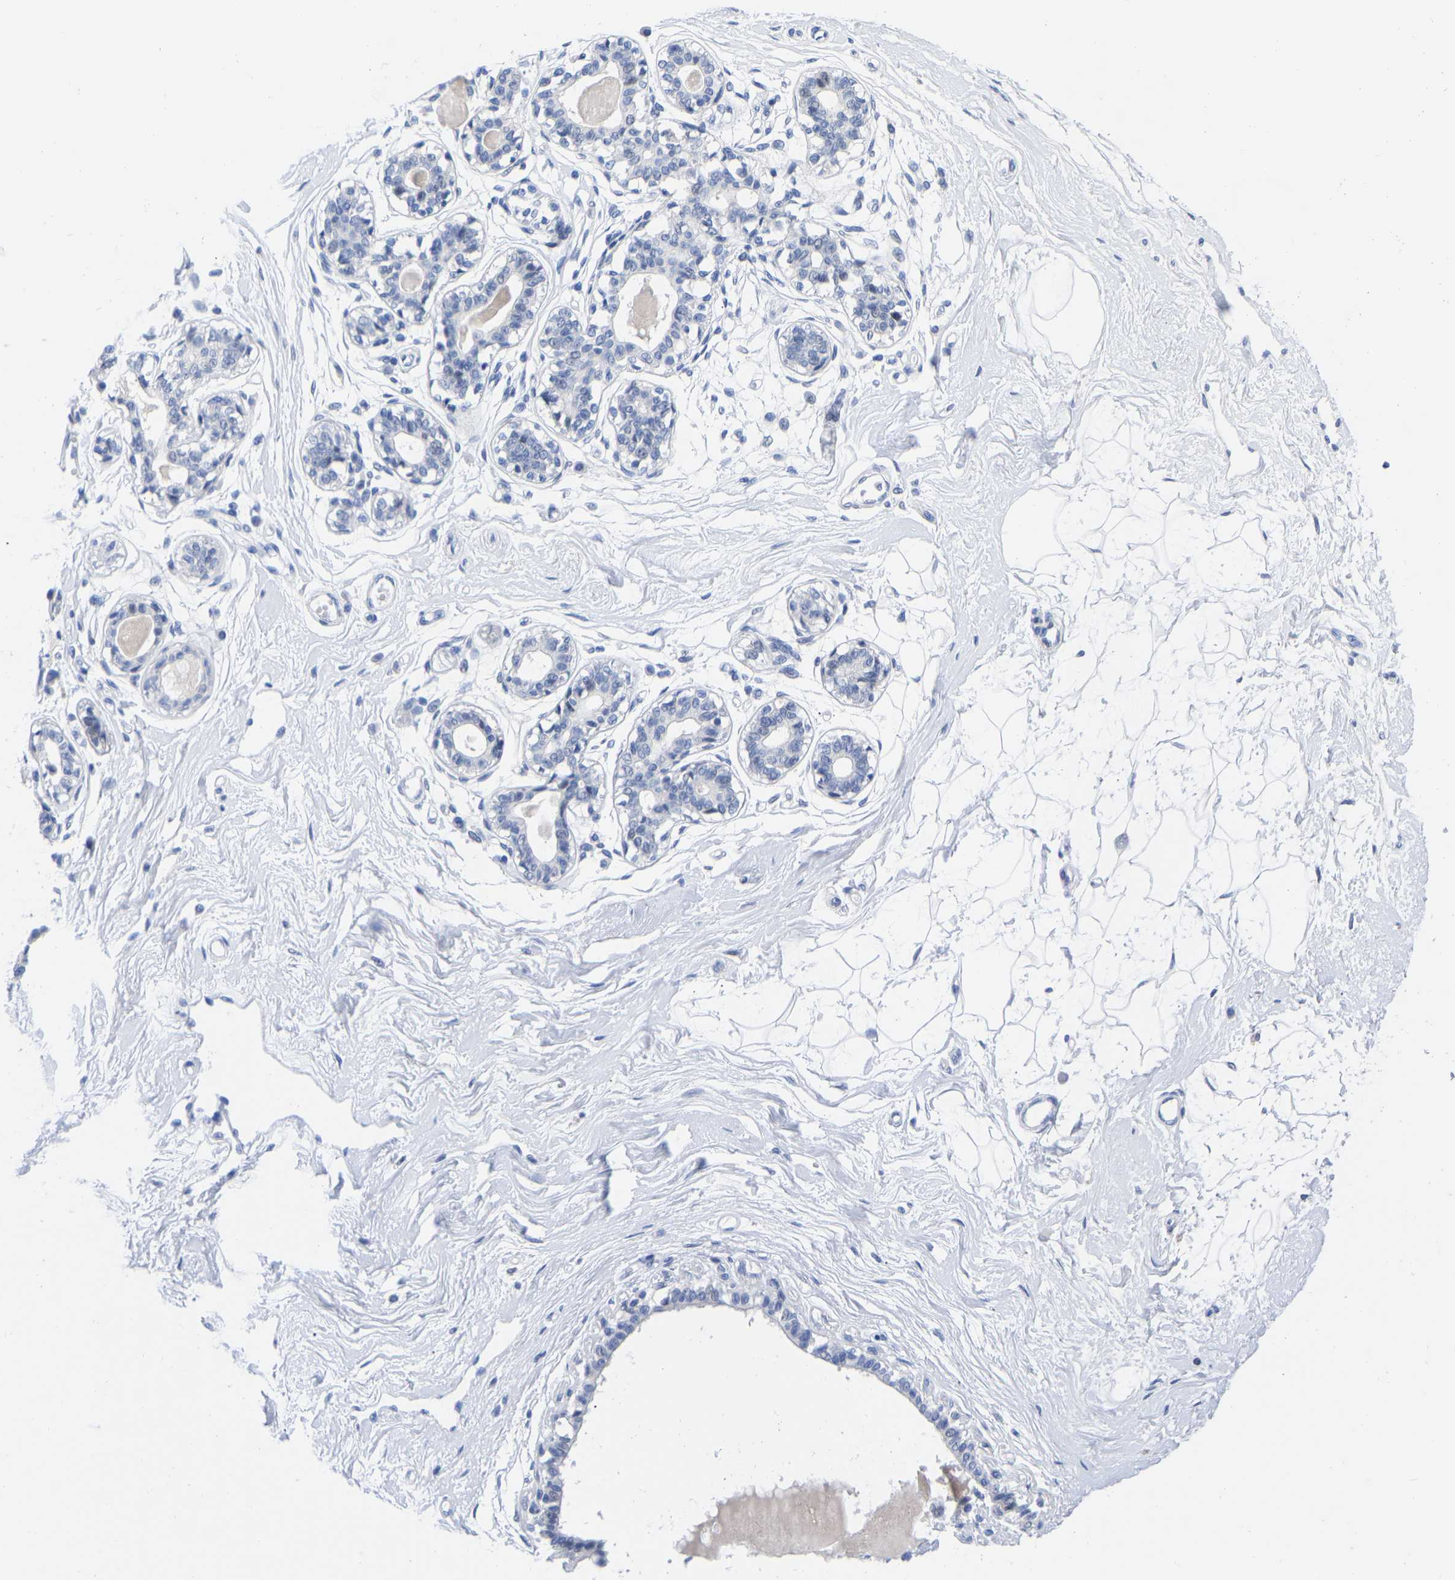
{"staining": {"intensity": "negative", "quantity": "none", "location": "none"}, "tissue": "breast", "cell_type": "Adipocytes", "image_type": "normal", "snomed": [{"axis": "morphology", "description": "Normal tissue, NOS"}, {"axis": "topography", "description": "Breast"}], "caption": "Adipocytes show no significant expression in unremarkable breast. (Immunohistochemistry (ihc), brightfield microscopy, high magnification).", "gene": "GPA33", "patient": {"sex": "female", "age": 45}}